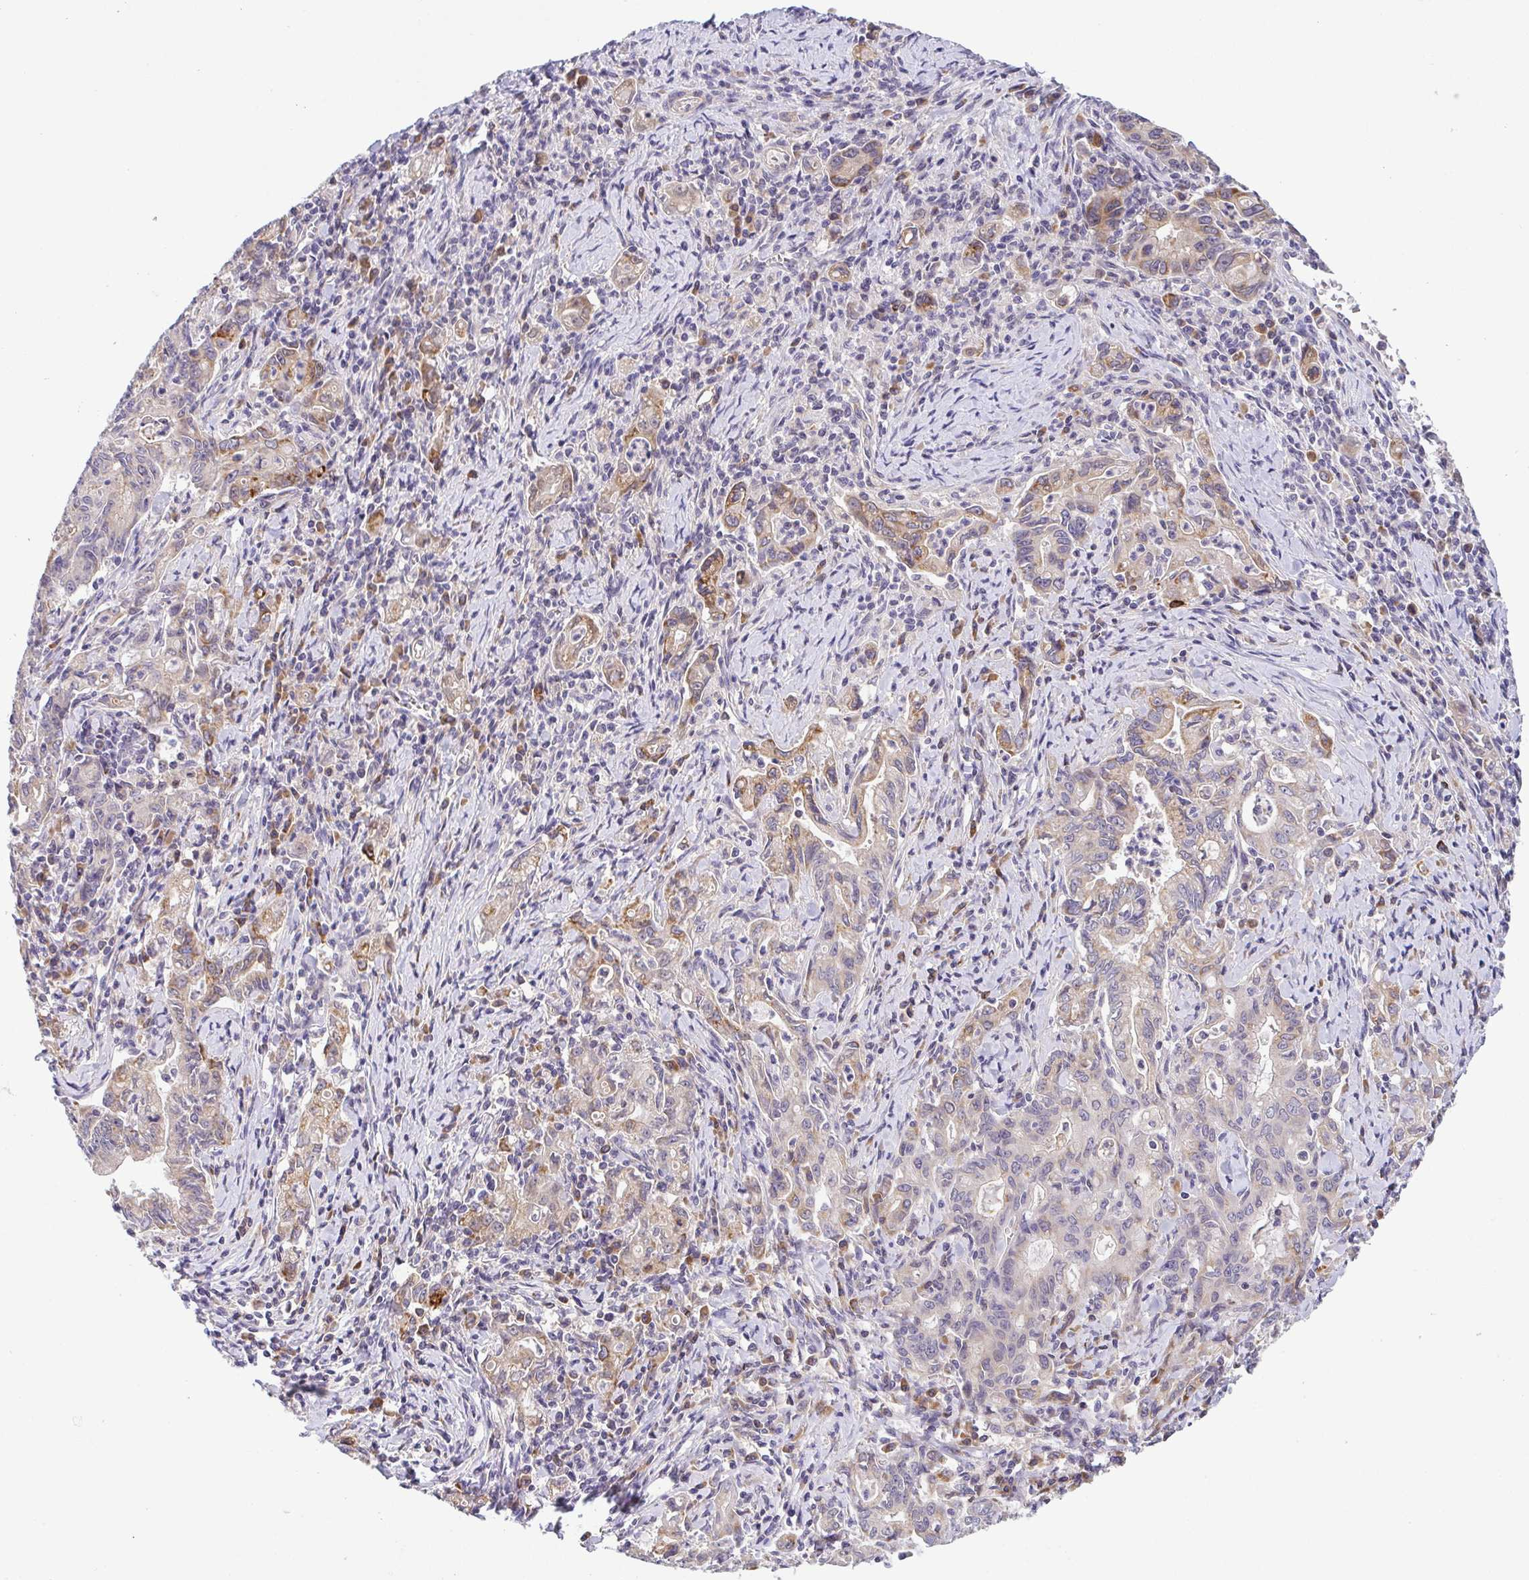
{"staining": {"intensity": "weak", "quantity": "<25%", "location": "cytoplasmic/membranous"}, "tissue": "stomach cancer", "cell_type": "Tumor cells", "image_type": "cancer", "snomed": [{"axis": "morphology", "description": "Adenocarcinoma, NOS"}, {"axis": "topography", "description": "Stomach, upper"}], "caption": "Immunohistochemistry (IHC) histopathology image of stomach cancer stained for a protein (brown), which exhibits no expression in tumor cells. (DAB (3,3'-diaminobenzidine) immunohistochemistry (IHC) with hematoxylin counter stain).", "gene": "BCL2L1", "patient": {"sex": "female", "age": 79}}